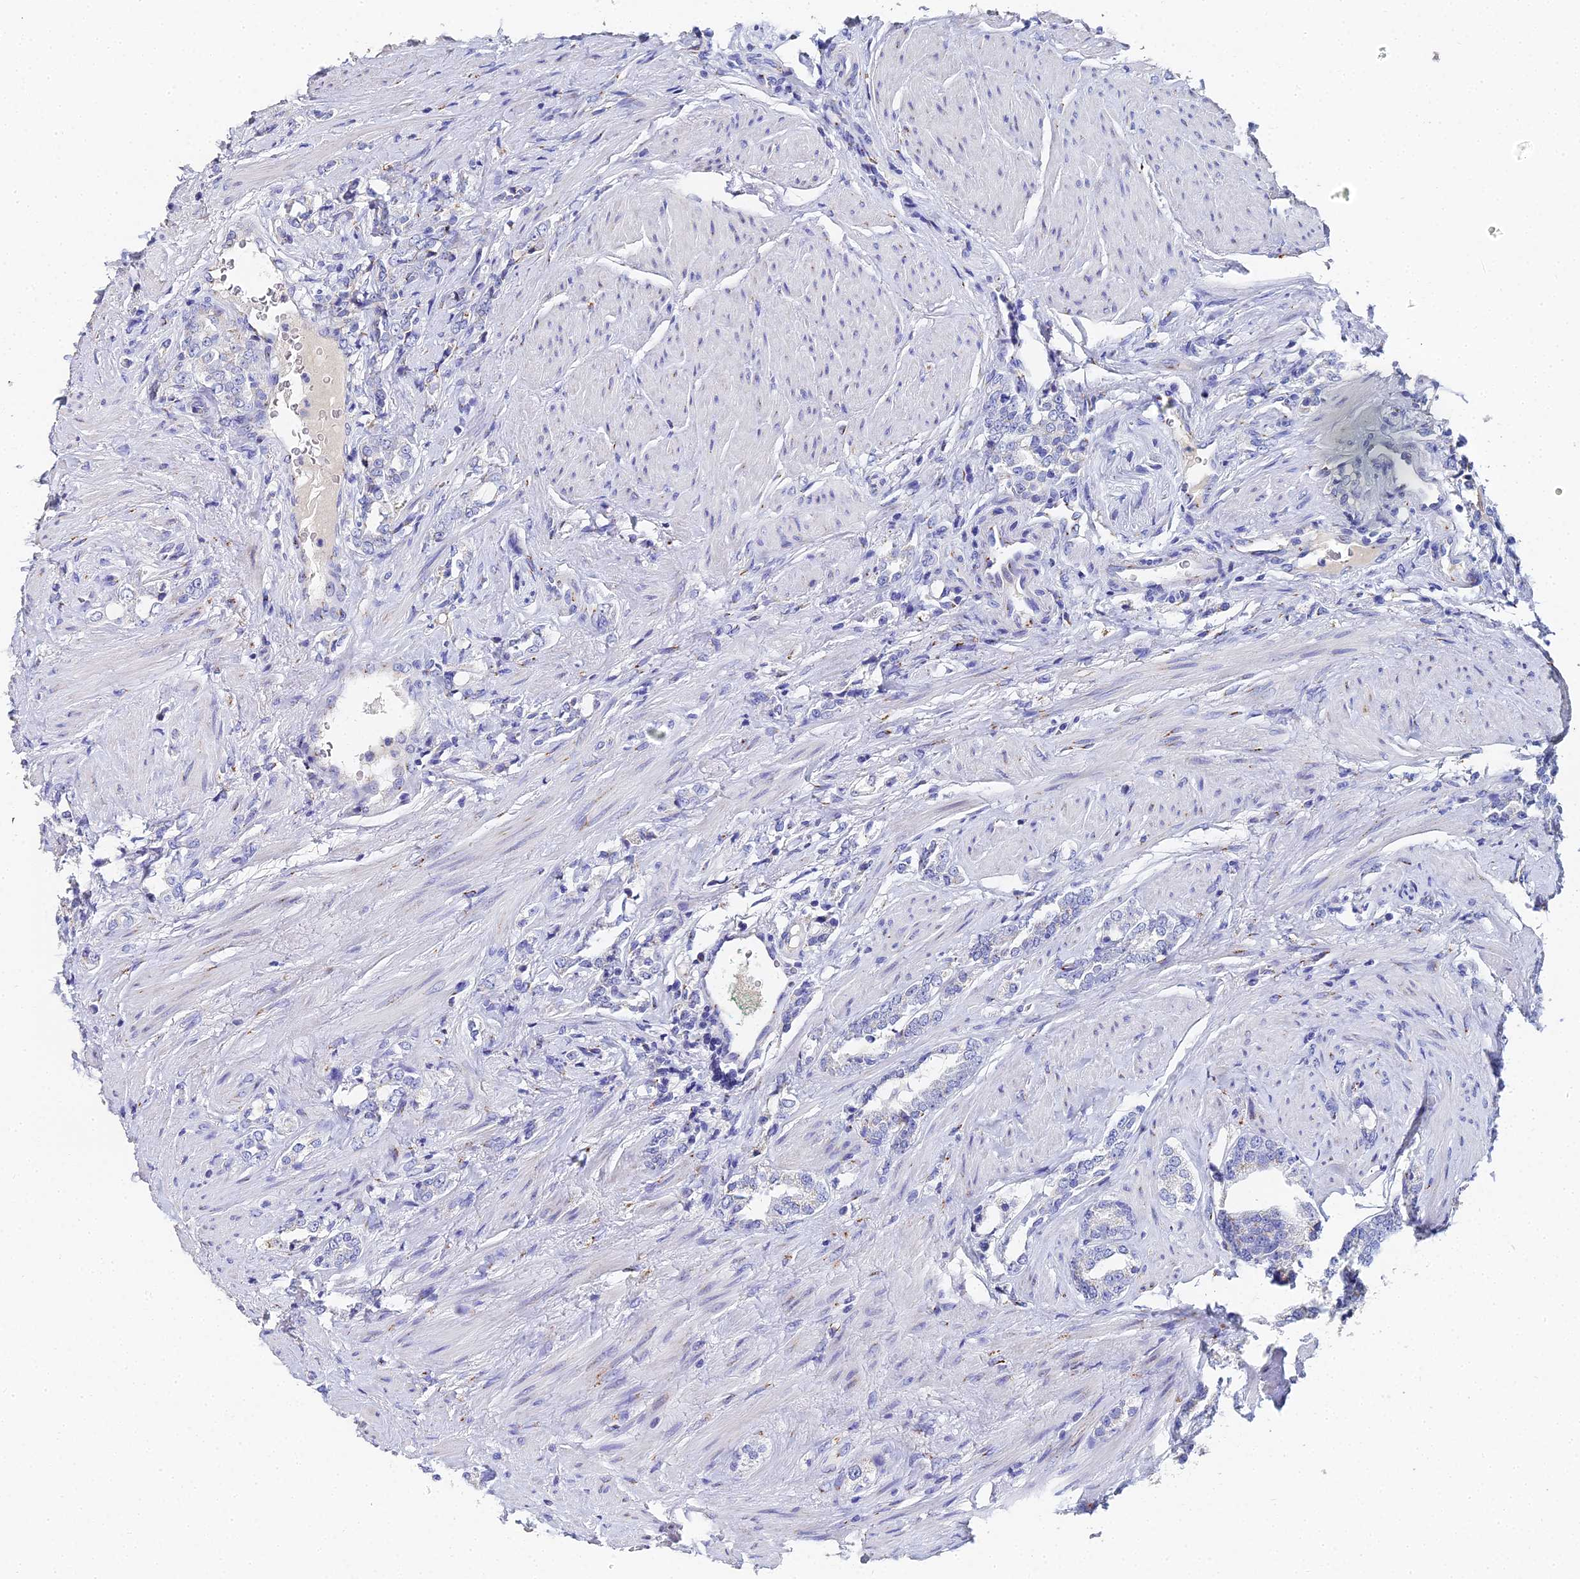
{"staining": {"intensity": "negative", "quantity": "none", "location": "none"}, "tissue": "prostate cancer", "cell_type": "Tumor cells", "image_type": "cancer", "snomed": [{"axis": "morphology", "description": "Adenocarcinoma, High grade"}, {"axis": "topography", "description": "Prostate"}], "caption": "Immunohistochemical staining of human prostate adenocarcinoma (high-grade) exhibits no significant staining in tumor cells.", "gene": "ENSG00000268674", "patient": {"sex": "male", "age": 64}}